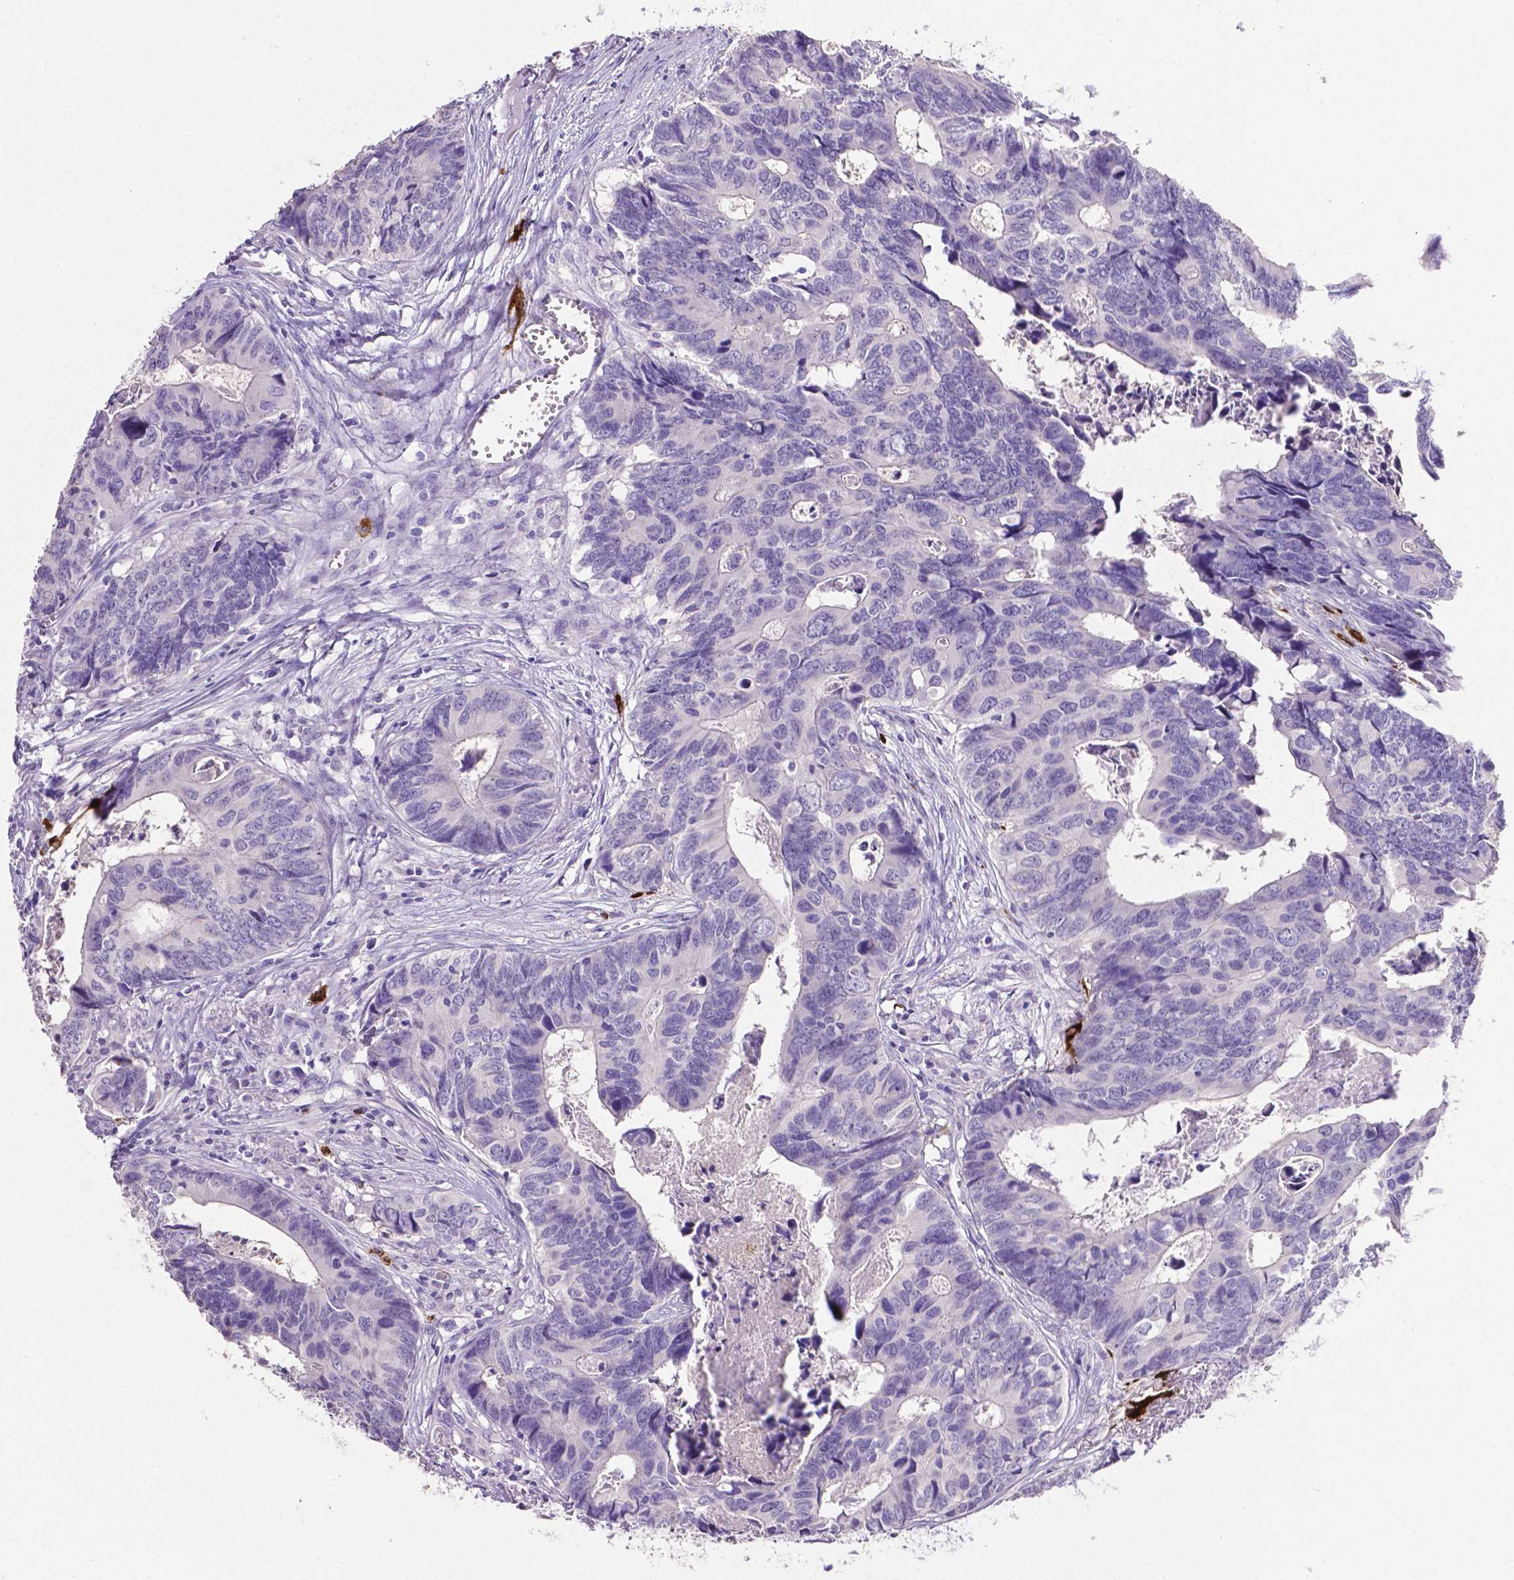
{"staining": {"intensity": "negative", "quantity": "none", "location": "none"}, "tissue": "colorectal cancer", "cell_type": "Tumor cells", "image_type": "cancer", "snomed": [{"axis": "morphology", "description": "Adenocarcinoma, NOS"}, {"axis": "topography", "description": "Colon"}], "caption": "There is no significant staining in tumor cells of adenocarcinoma (colorectal).", "gene": "MMP9", "patient": {"sex": "female", "age": 82}}